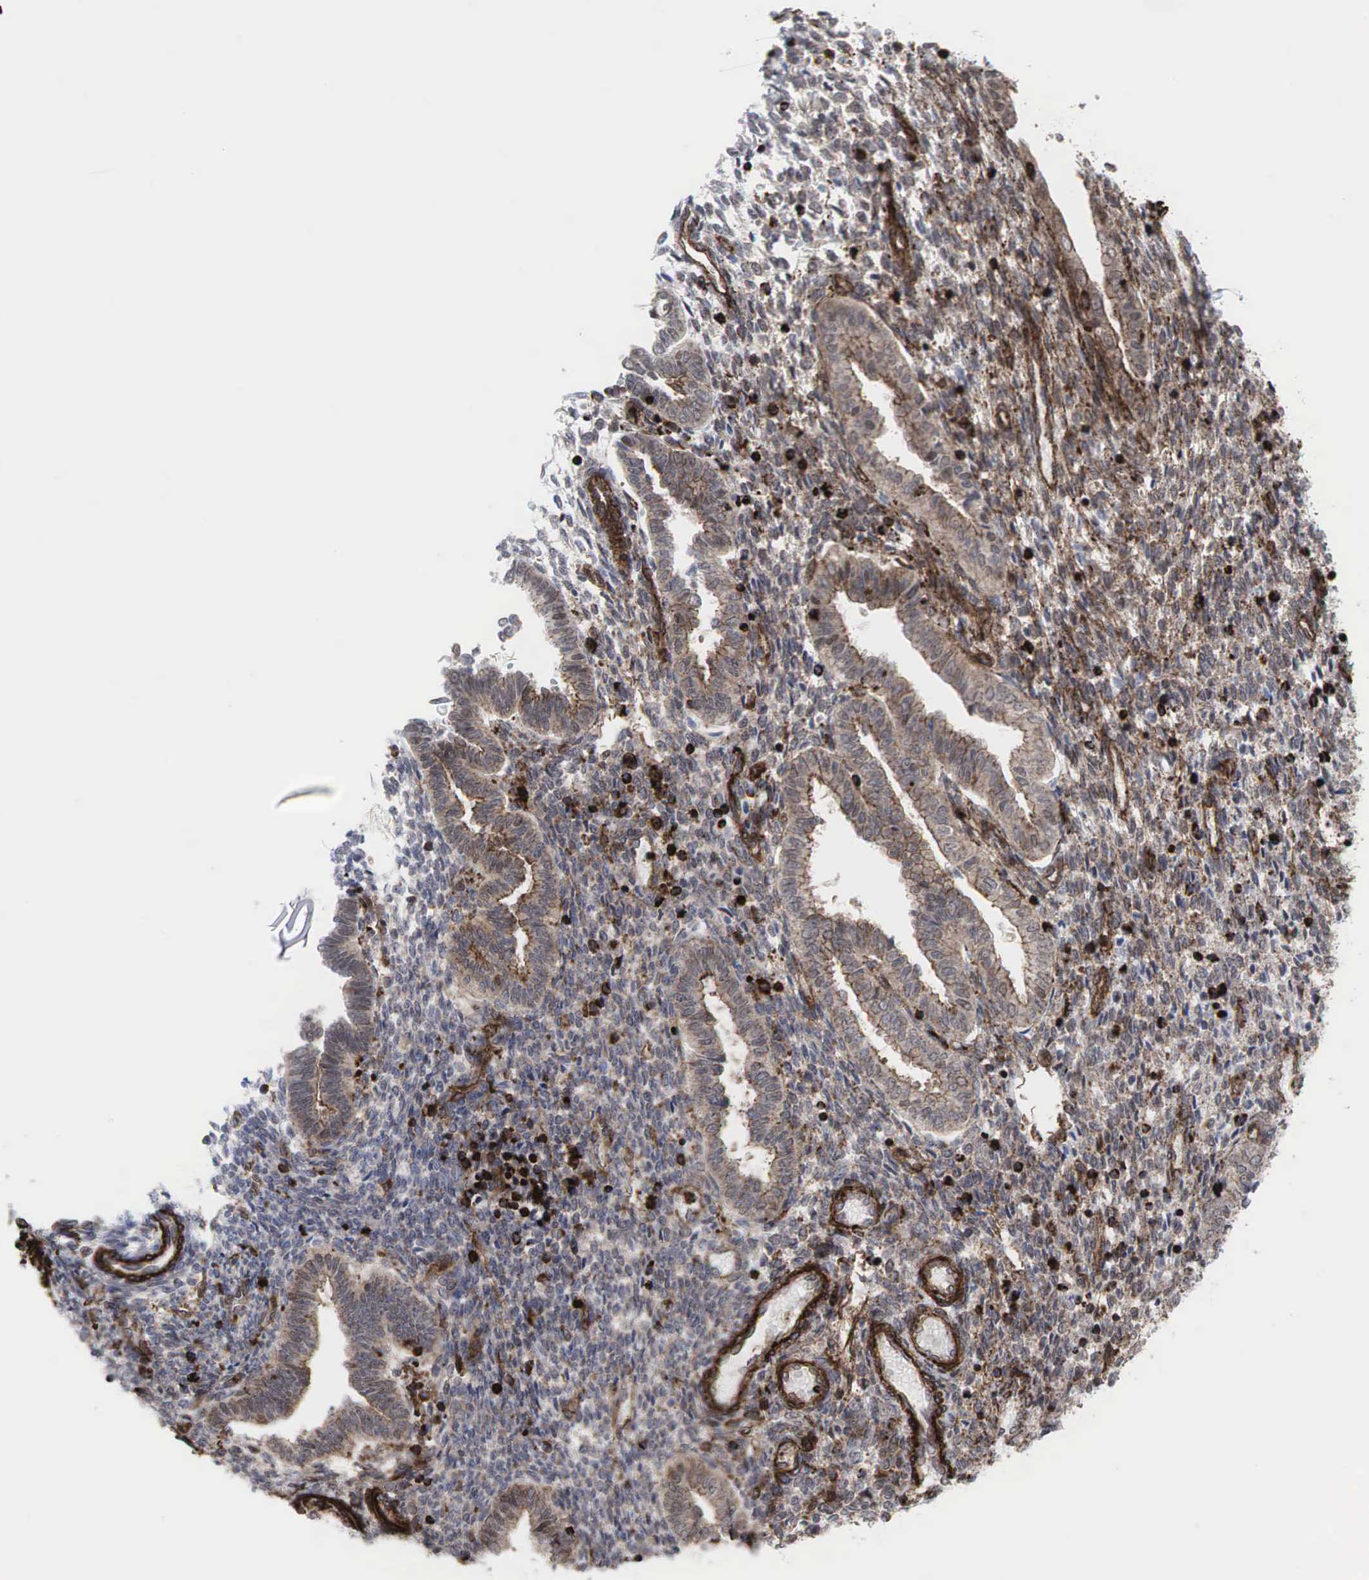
{"staining": {"intensity": "moderate", "quantity": "<25%", "location": "cytoplasmic/membranous"}, "tissue": "endometrium", "cell_type": "Cells in endometrial stroma", "image_type": "normal", "snomed": [{"axis": "morphology", "description": "Normal tissue, NOS"}, {"axis": "topography", "description": "Endometrium"}], "caption": "Immunohistochemical staining of normal endometrium demonstrates low levels of moderate cytoplasmic/membranous expression in approximately <25% of cells in endometrial stroma. (Brightfield microscopy of DAB IHC at high magnification).", "gene": "GPRASP1", "patient": {"sex": "female", "age": 36}}